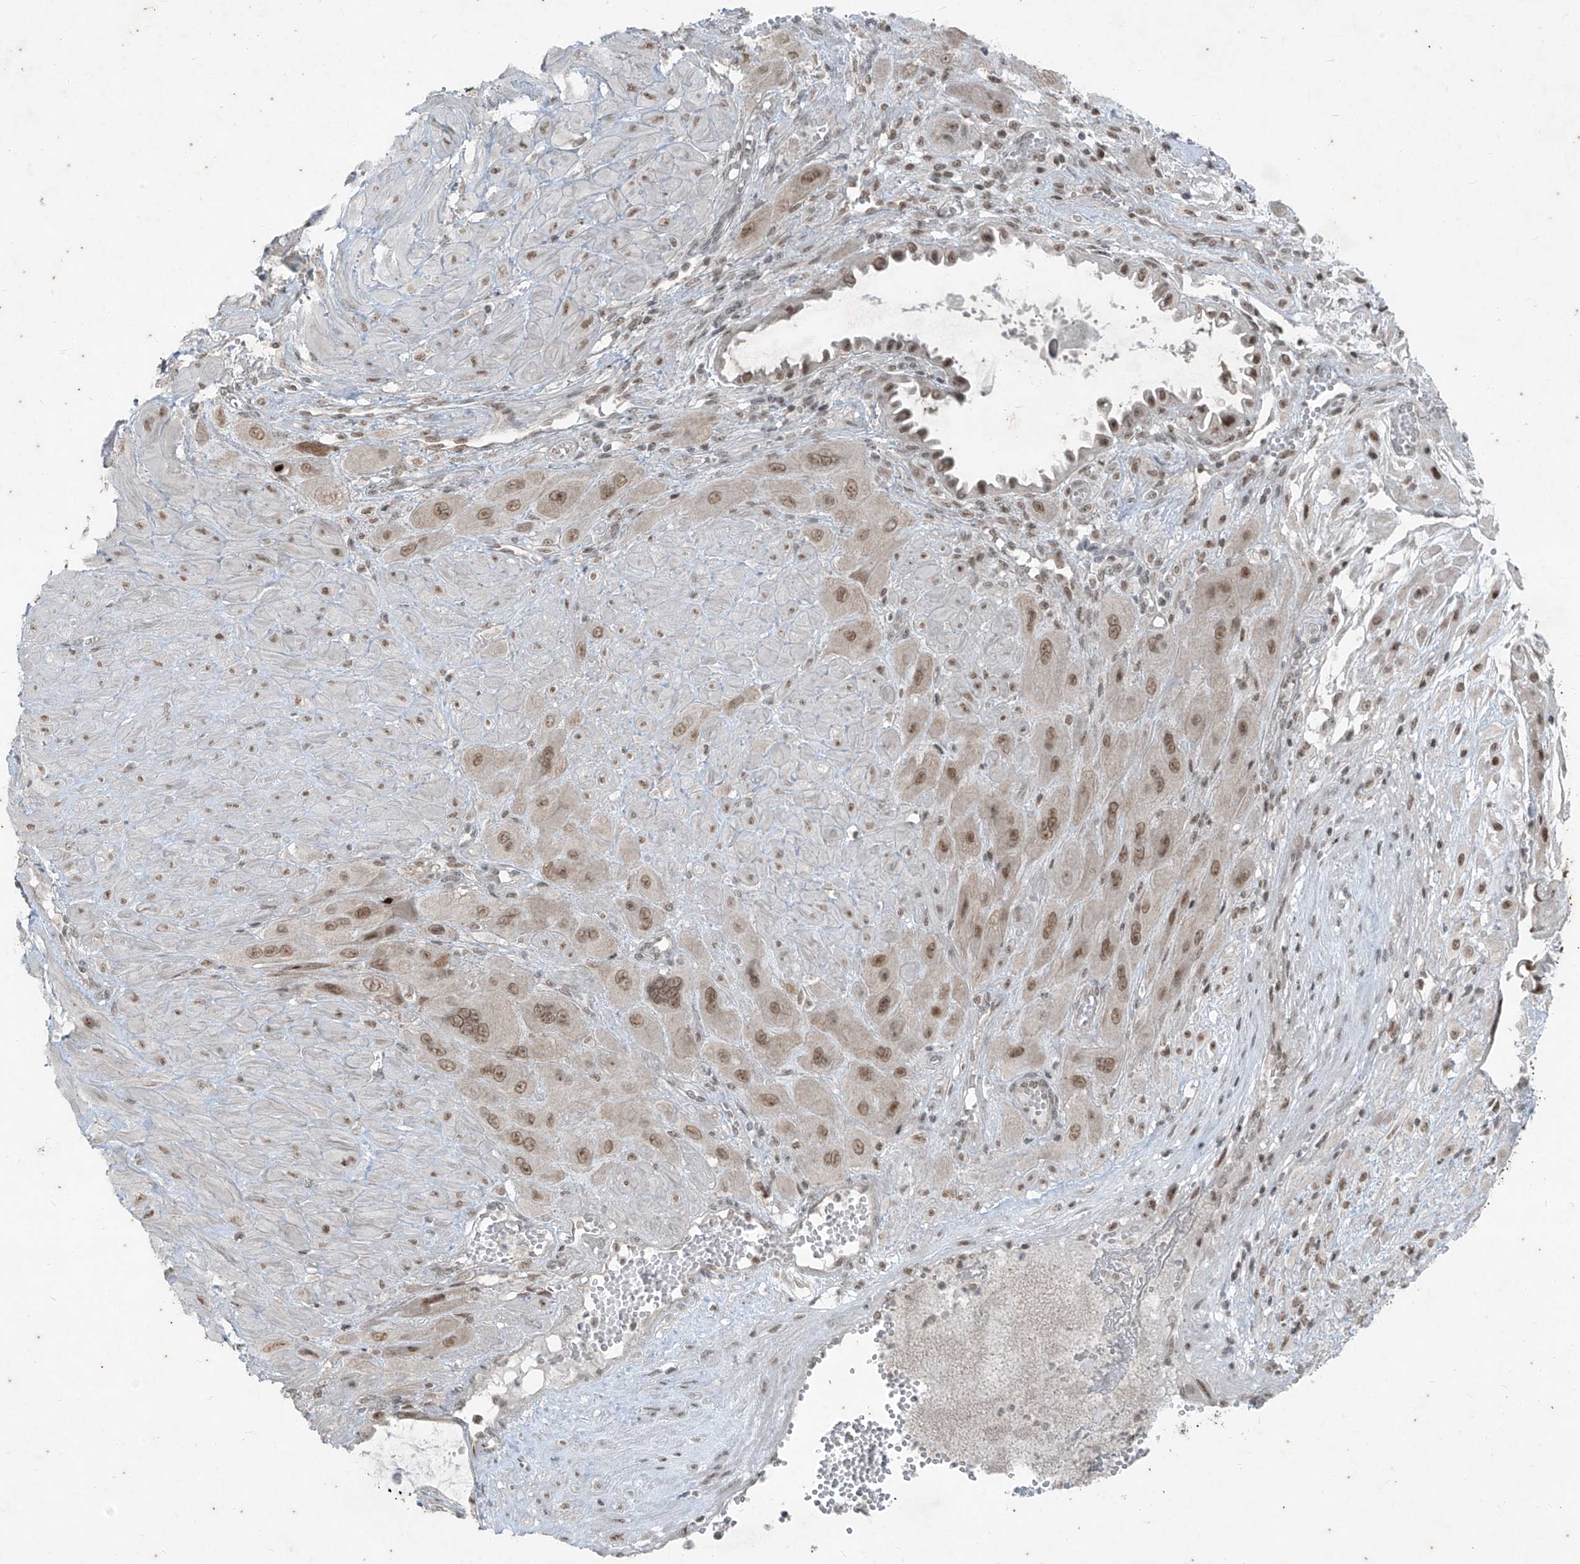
{"staining": {"intensity": "moderate", "quantity": ">75%", "location": "nuclear"}, "tissue": "cervical cancer", "cell_type": "Tumor cells", "image_type": "cancer", "snomed": [{"axis": "morphology", "description": "Squamous cell carcinoma, NOS"}, {"axis": "topography", "description": "Cervix"}], "caption": "A brown stain highlights moderate nuclear staining of a protein in cervical cancer (squamous cell carcinoma) tumor cells. (Brightfield microscopy of DAB IHC at high magnification).", "gene": "ZNF354B", "patient": {"sex": "female", "age": 34}}